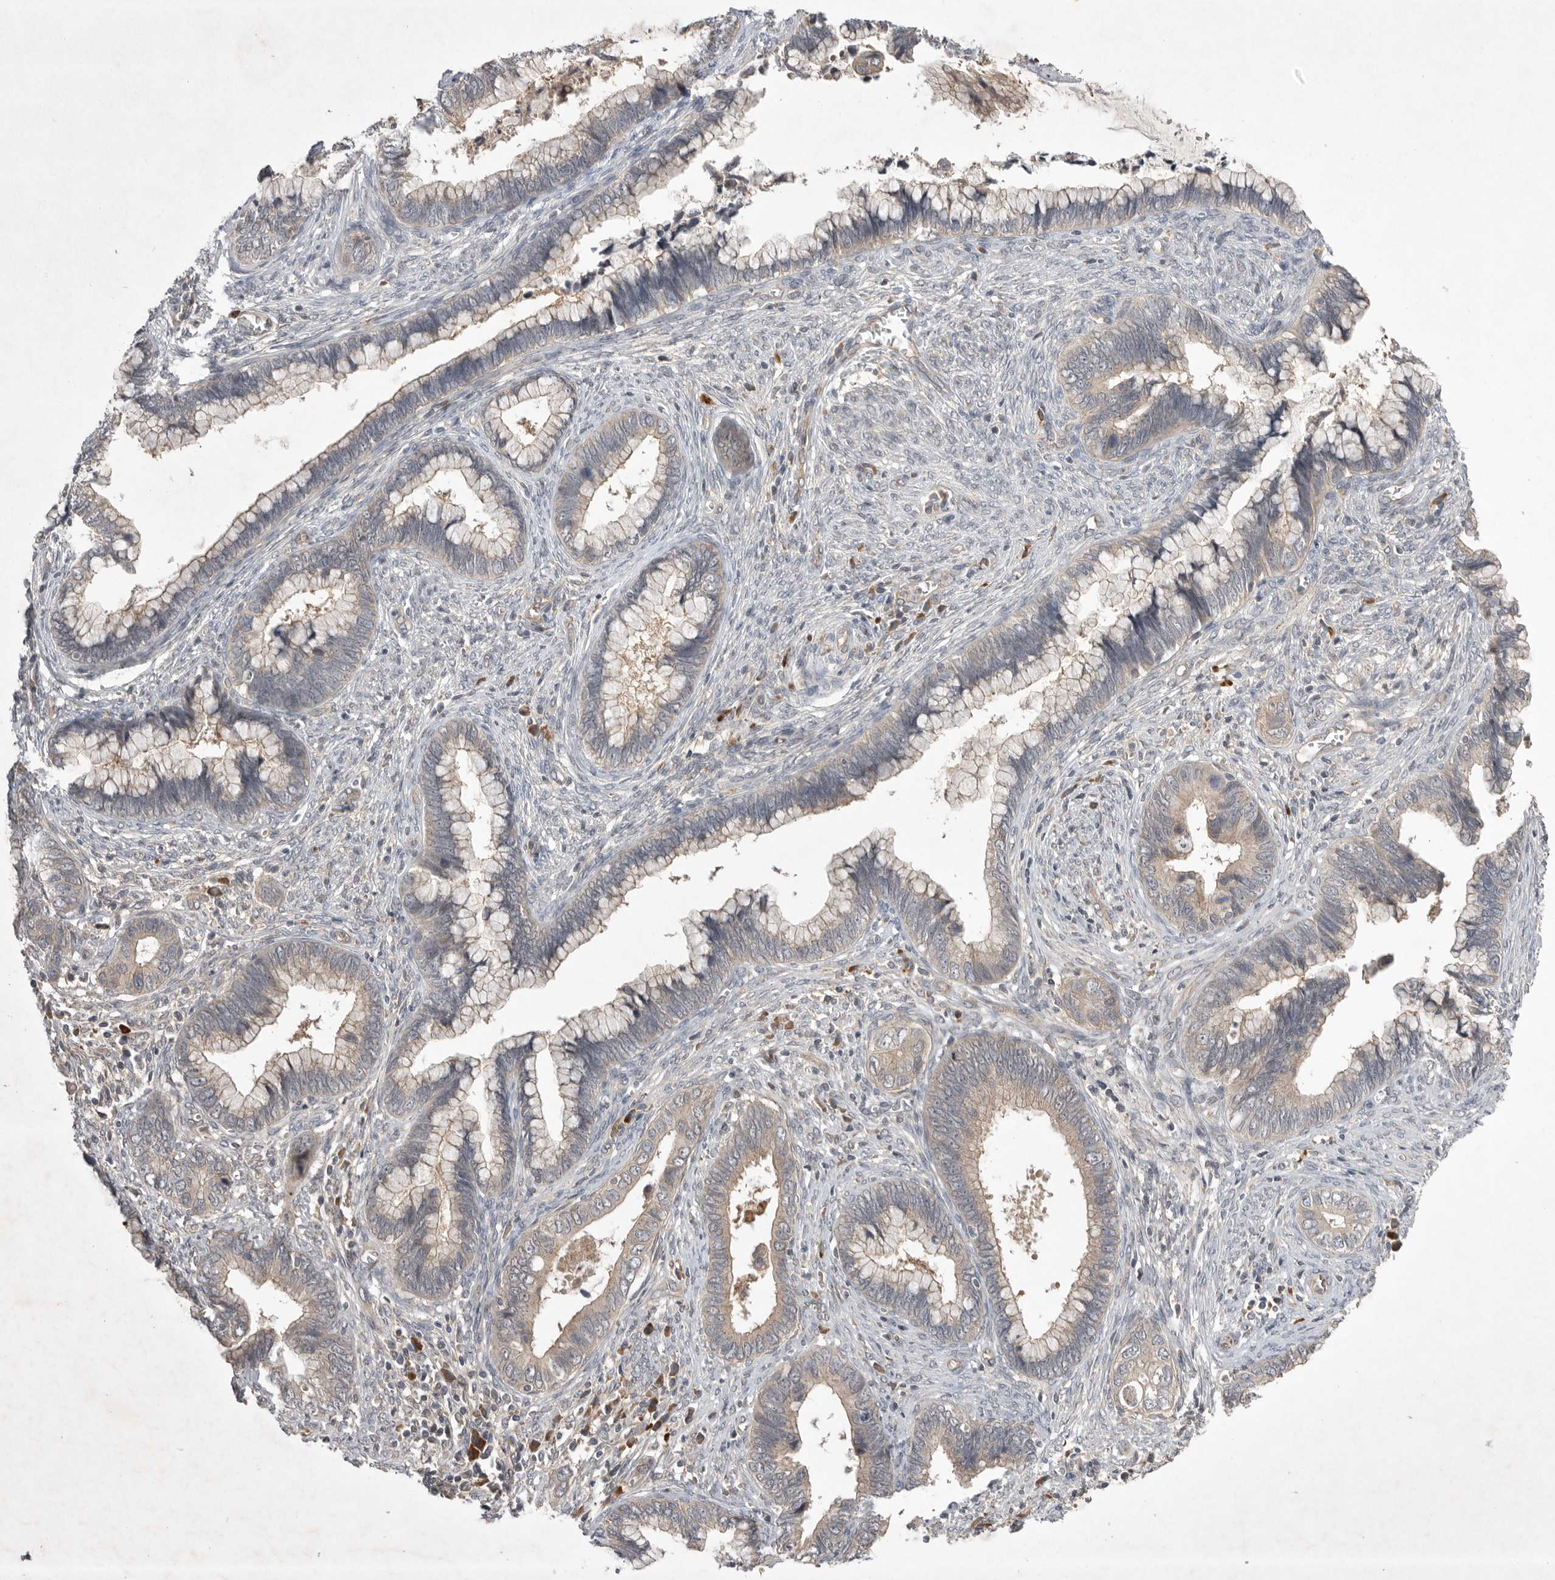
{"staining": {"intensity": "weak", "quantity": ">75%", "location": "cytoplasmic/membranous"}, "tissue": "cervical cancer", "cell_type": "Tumor cells", "image_type": "cancer", "snomed": [{"axis": "morphology", "description": "Adenocarcinoma, NOS"}, {"axis": "topography", "description": "Cervix"}], "caption": "About >75% of tumor cells in cervical adenocarcinoma exhibit weak cytoplasmic/membranous protein positivity as visualized by brown immunohistochemical staining.", "gene": "NRCAM", "patient": {"sex": "female", "age": 44}}